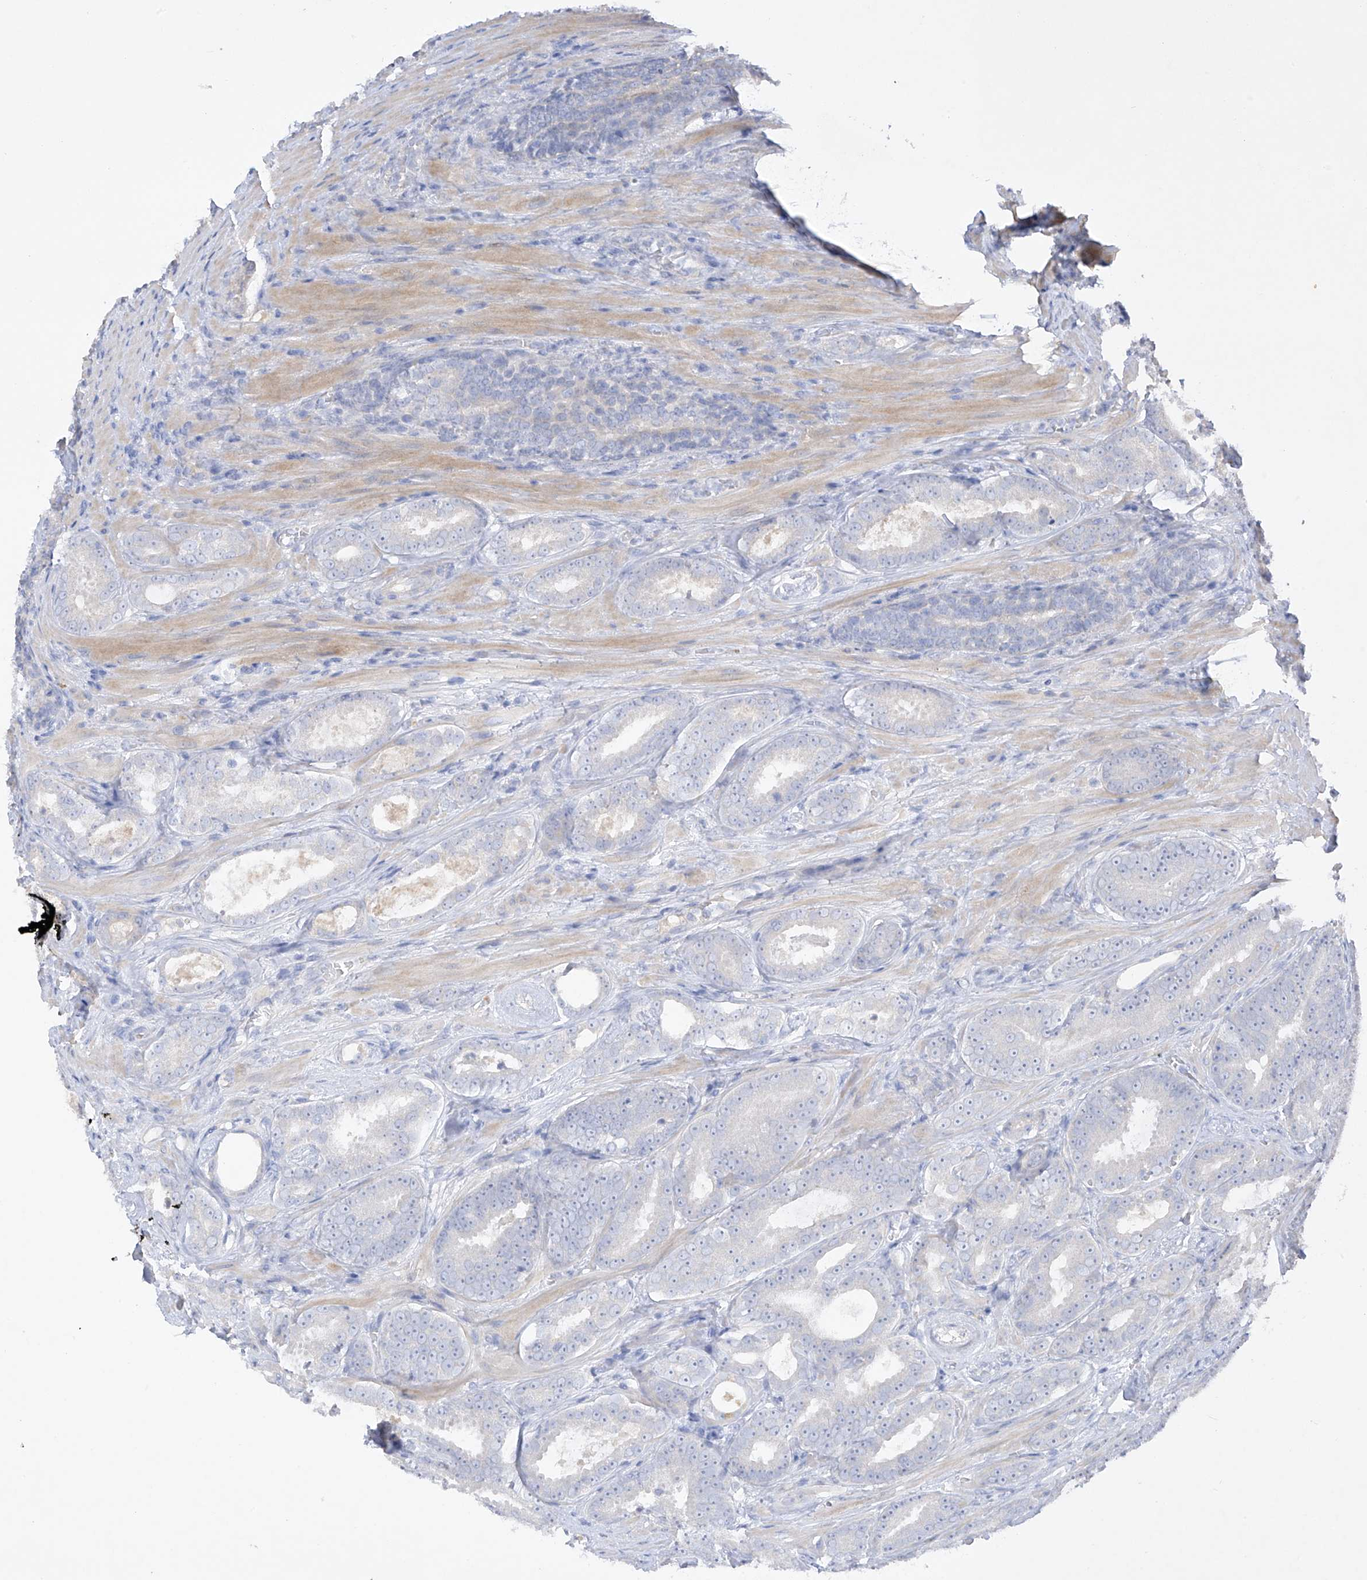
{"staining": {"intensity": "negative", "quantity": "none", "location": "none"}, "tissue": "prostate cancer", "cell_type": "Tumor cells", "image_type": "cancer", "snomed": [{"axis": "morphology", "description": "Adenocarcinoma, High grade"}, {"axis": "topography", "description": "Prostate"}], "caption": "High magnification brightfield microscopy of prostate adenocarcinoma (high-grade) stained with DAB (3,3'-diaminobenzidine) (brown) and counterstained with hematoxylin (blue): tumor cells show no significant expression.", "gene": "PRSS12", "patient": {"sex": "male", "age": 66}}